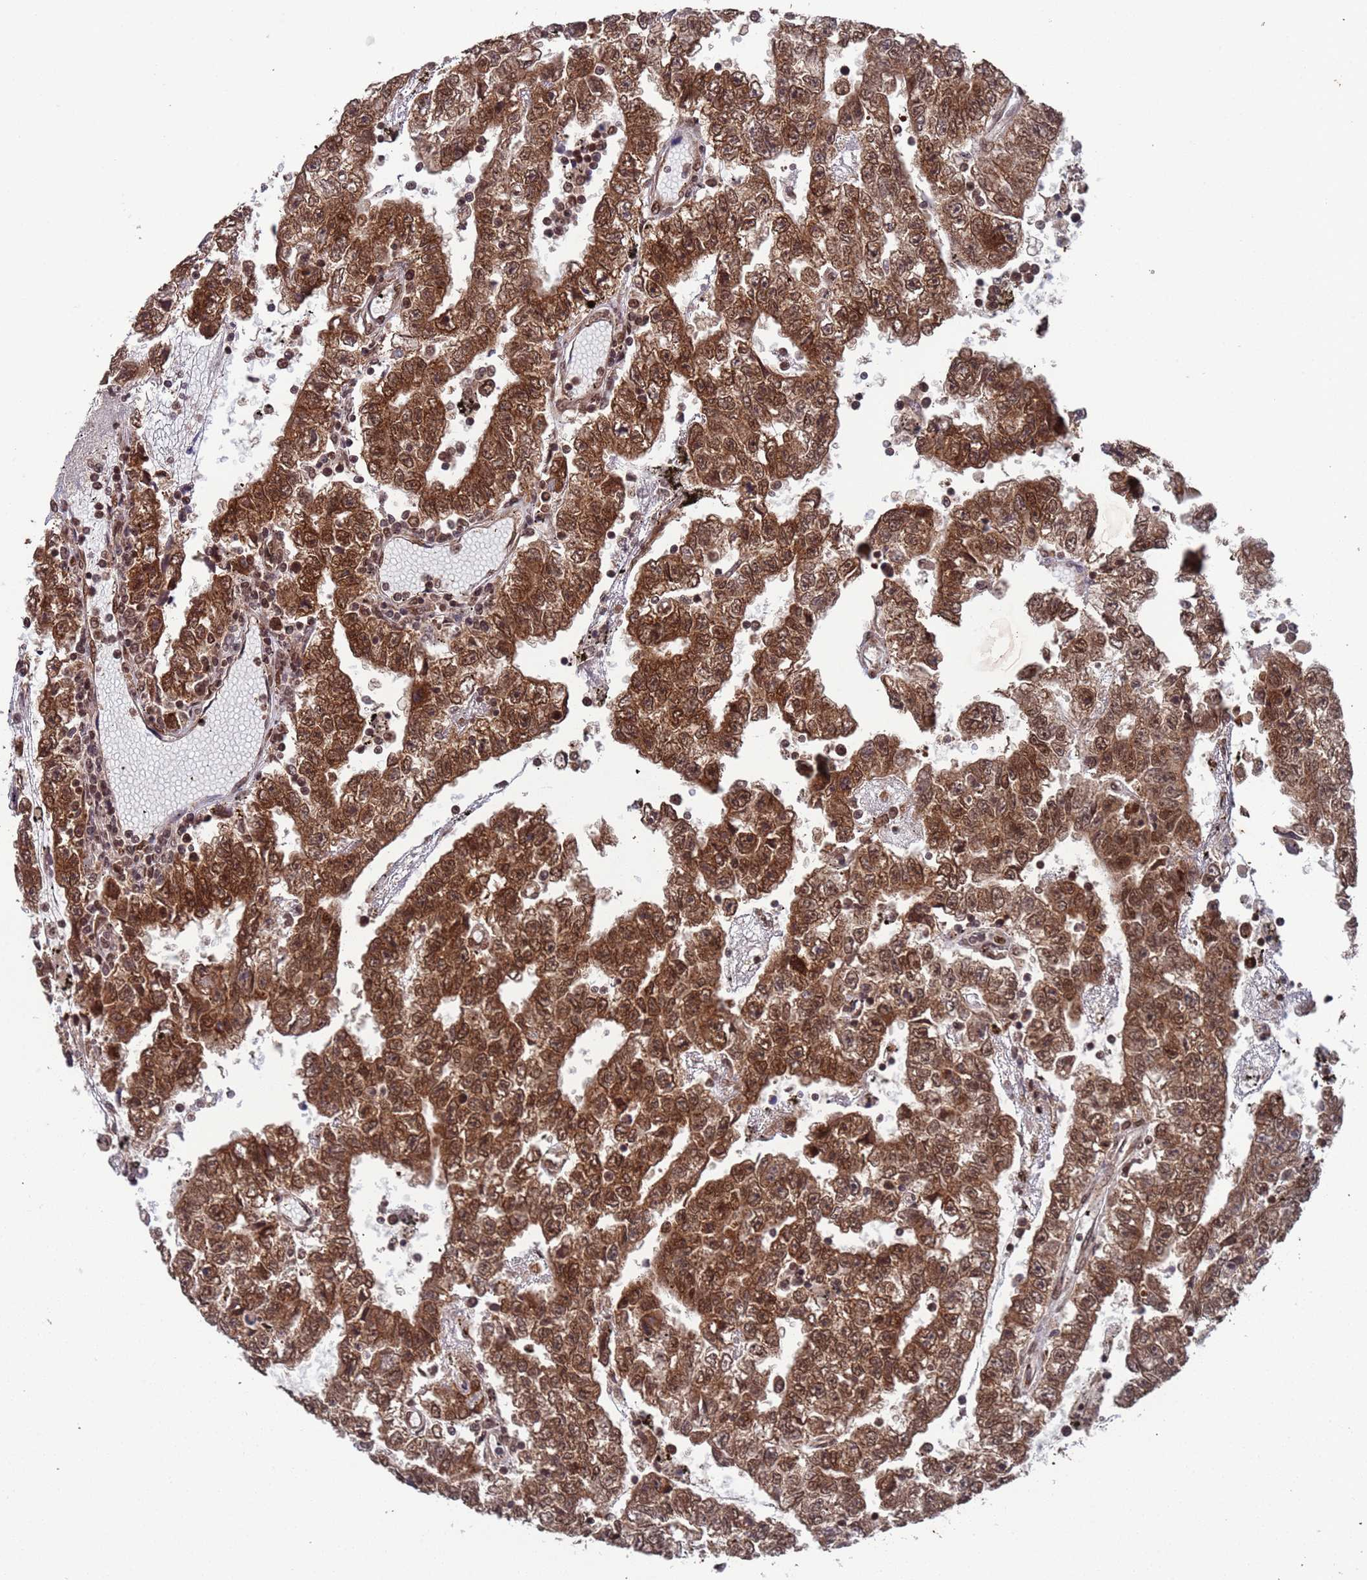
{"staining": {"intensity": "moderate", "quantity": ">75%", "location": "cytoplasmic/membranous,nuclear"}, "tissue": "testis cancer", "cell_type": "Tumor cells", "image_type": "cancer", "snomed": [{"axis": "morphology", "description": "Carcinoma, Embryonal, NOS"}, {"axis": "topography", "description": "Testis"}], "caption": "DAB immunohistochemical staining of human testis cancer displays moderate cytoplasmic/membranous and nuclear protein expression in approximately >75% of tumor cells.", "gene": "FUBP3", "patient": {"sex": "male", "age": 25}}